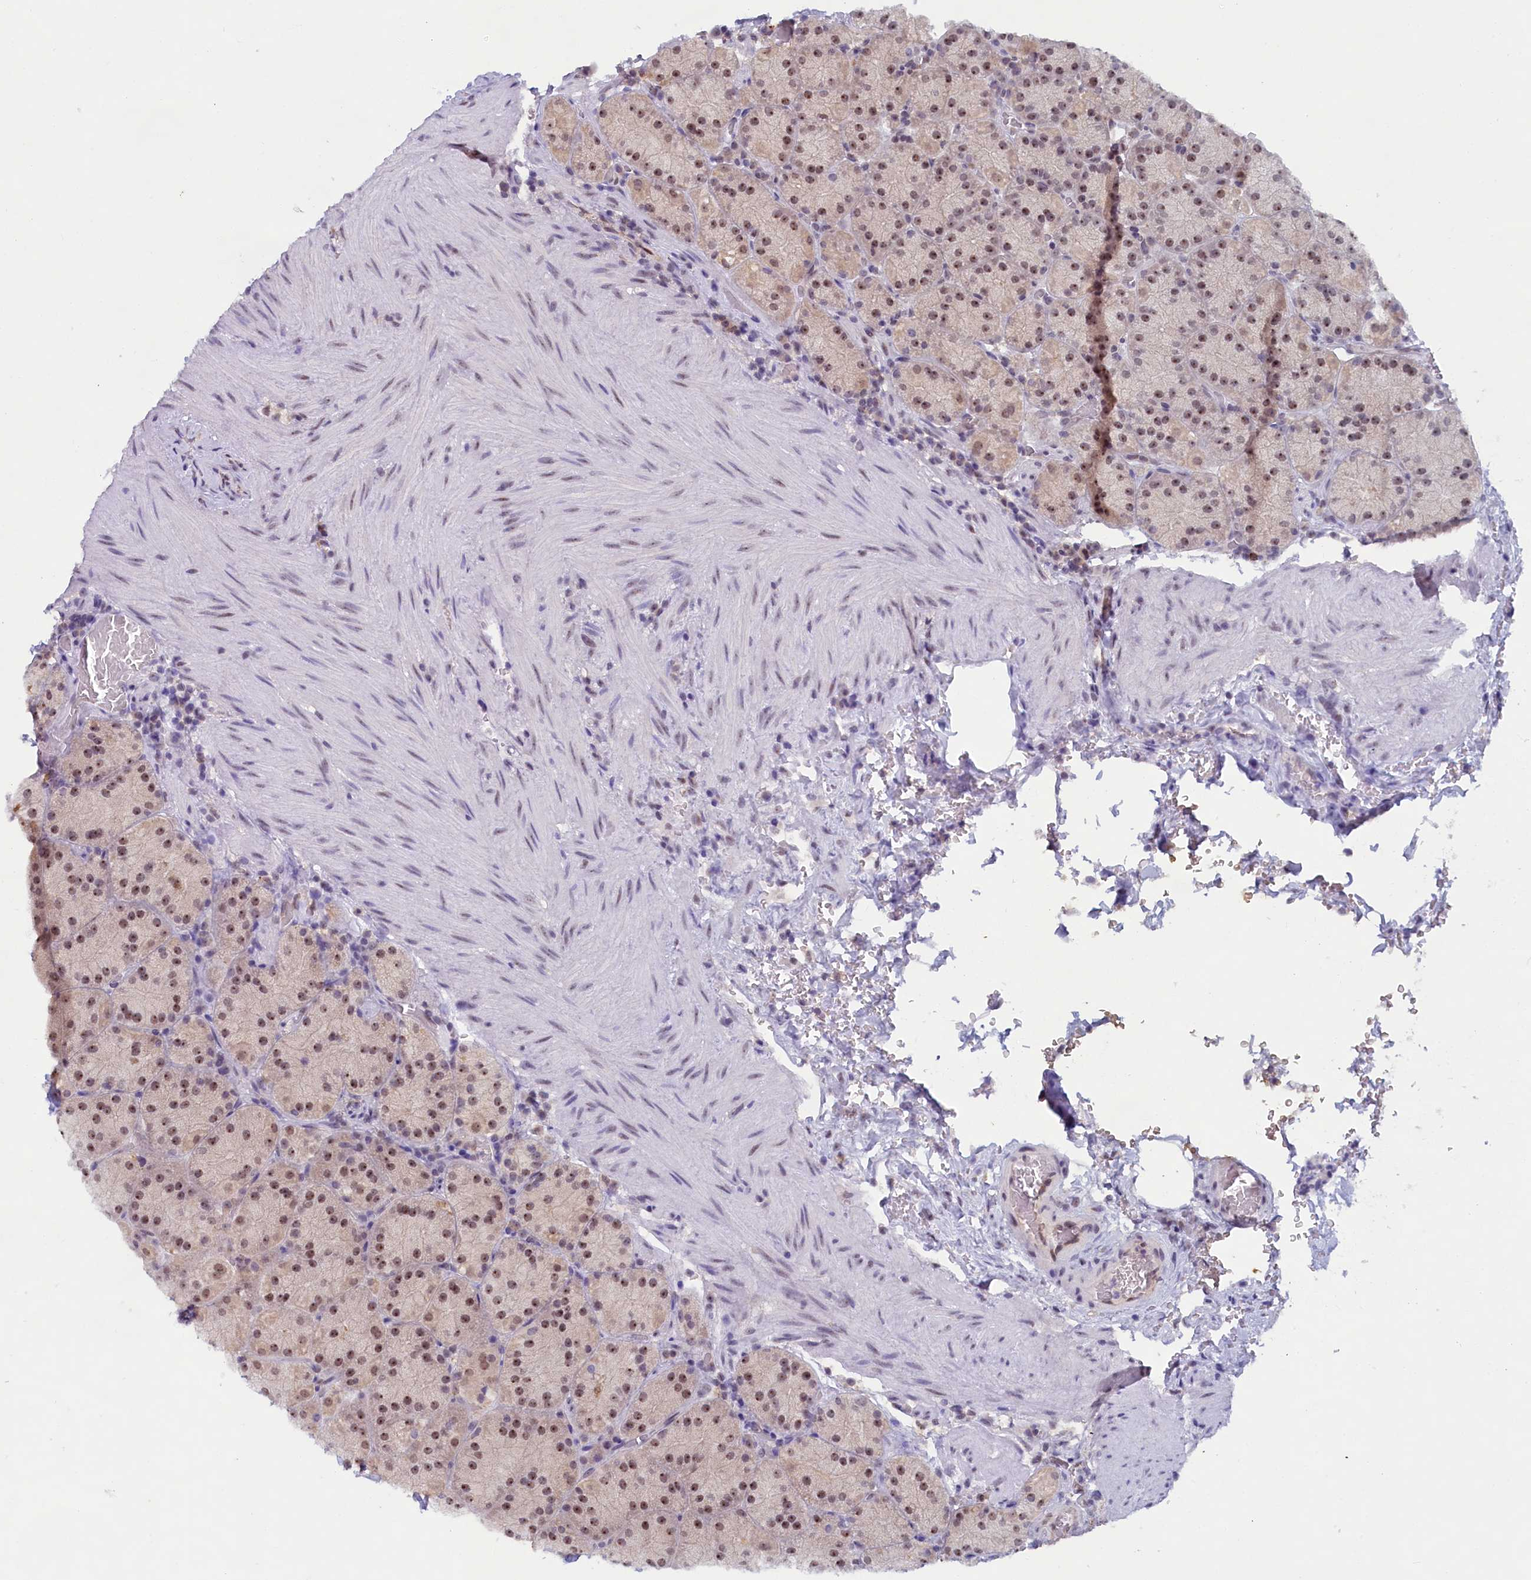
{"staining": {"intensity": "strong", "quantity": ">75%", "location": "cytoplasmic/membranous,nuclear"}, "tissue": "stomach", "cell_type": "Glandular cells", "image_type": "normal", "snomed": [{"axis": "morphology", "description": "Normal tissue, NOS"}, {"axis": "topography", "description": "Stomach, upper"}, {"axis": "topography", "description": "Stomach, lower"}], "caption": "The histopathology image reveals immunohistochemical staining of normal stomach. There is strong cytoplasmic/membranous,nuclear staining is appreciated in approximately >75% of glandular cells.", "gene": "C1D", "patient": {"sex": "male", "age": 80}}